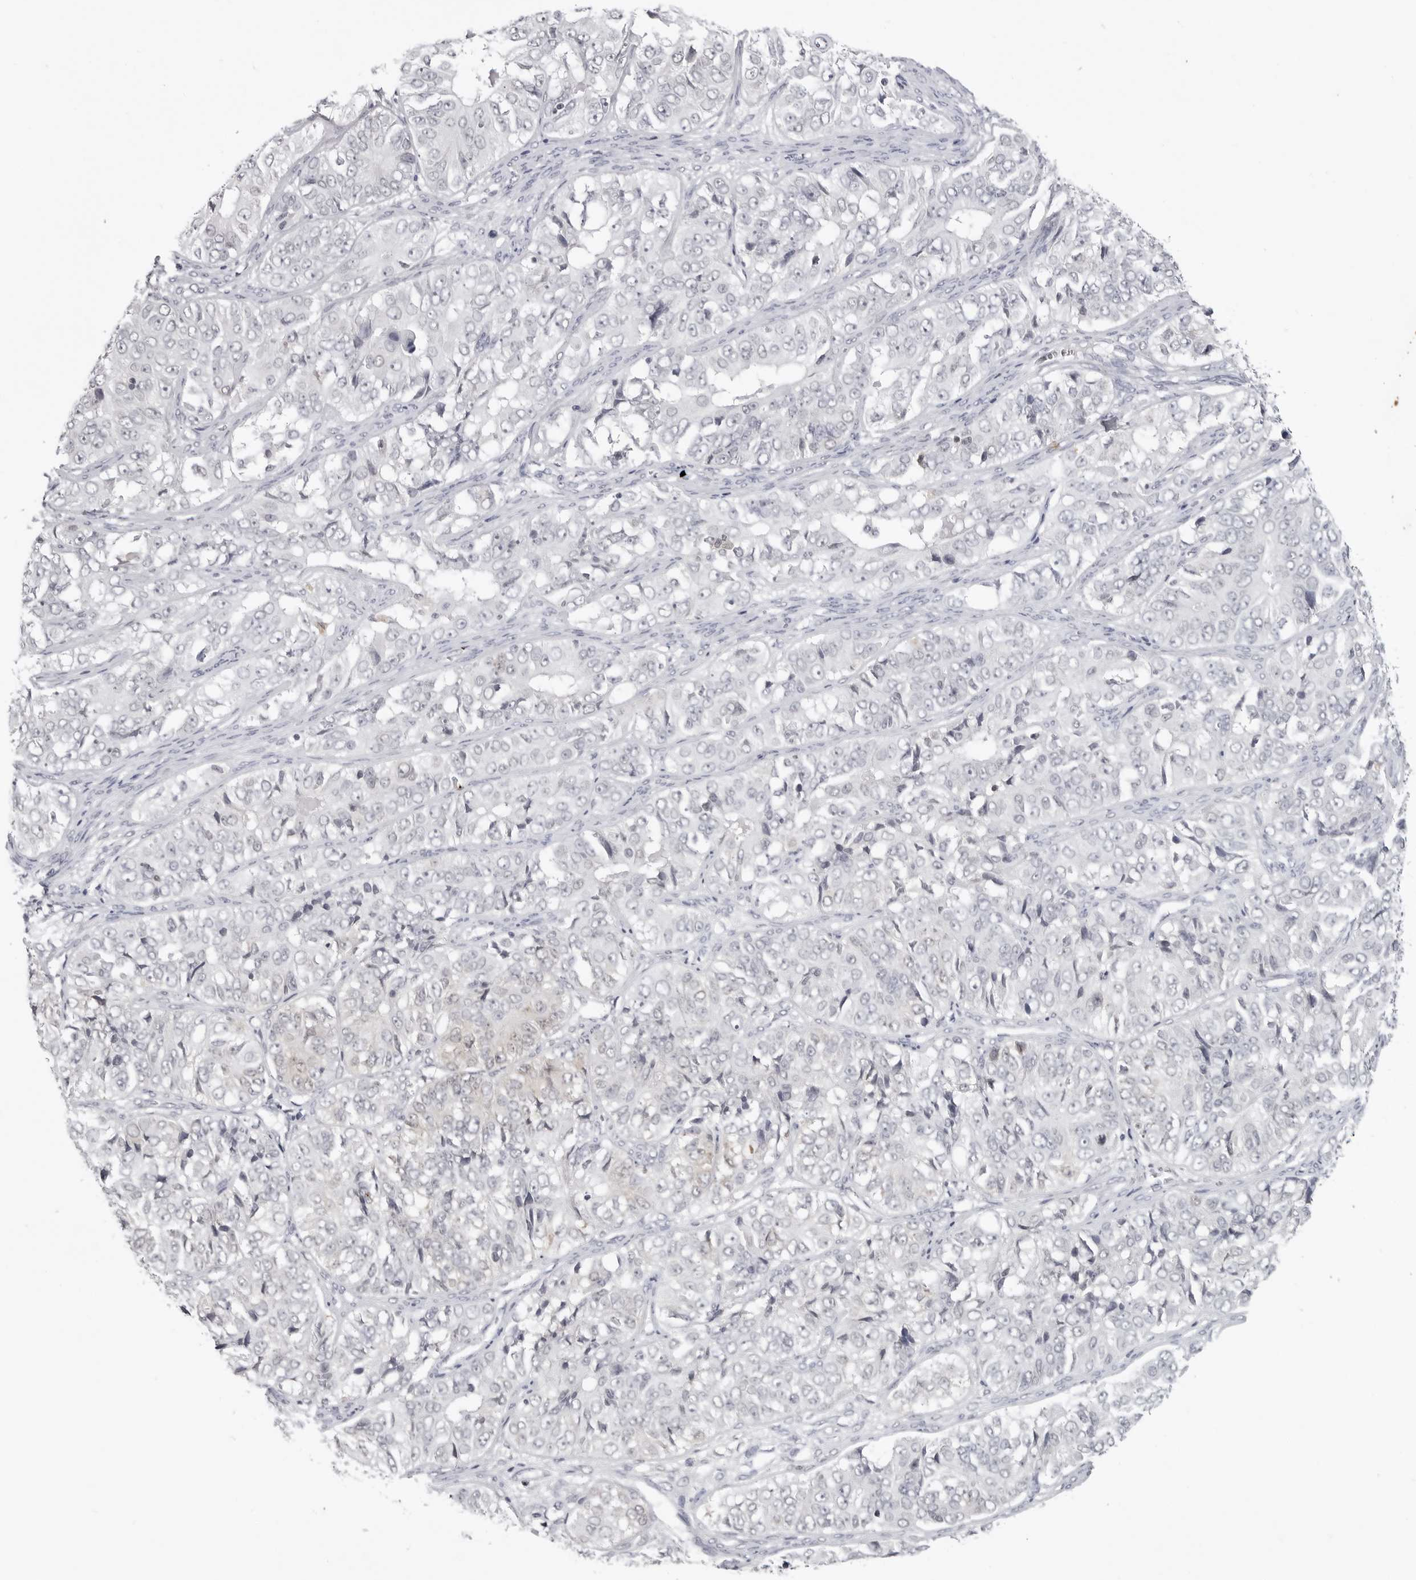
{"staining": {"intensity": "negative", "quantity": "none", "location": "none"}, "tissue": "ovarian cancer", "cell_type": "Tumor cells", "image_type": "cancer", "snomed": [{"axis": "morphology", "description": "Carcinoma, endometroid"}, {"axis": "topography", "description": "Ovary"}], "caption": "Protein analysis of endometroid carcinoma (ovarian) reveals no significant expression in tumor cells.", "gene": "RRM1", "patient": {"sex": "female", "age": 51}}